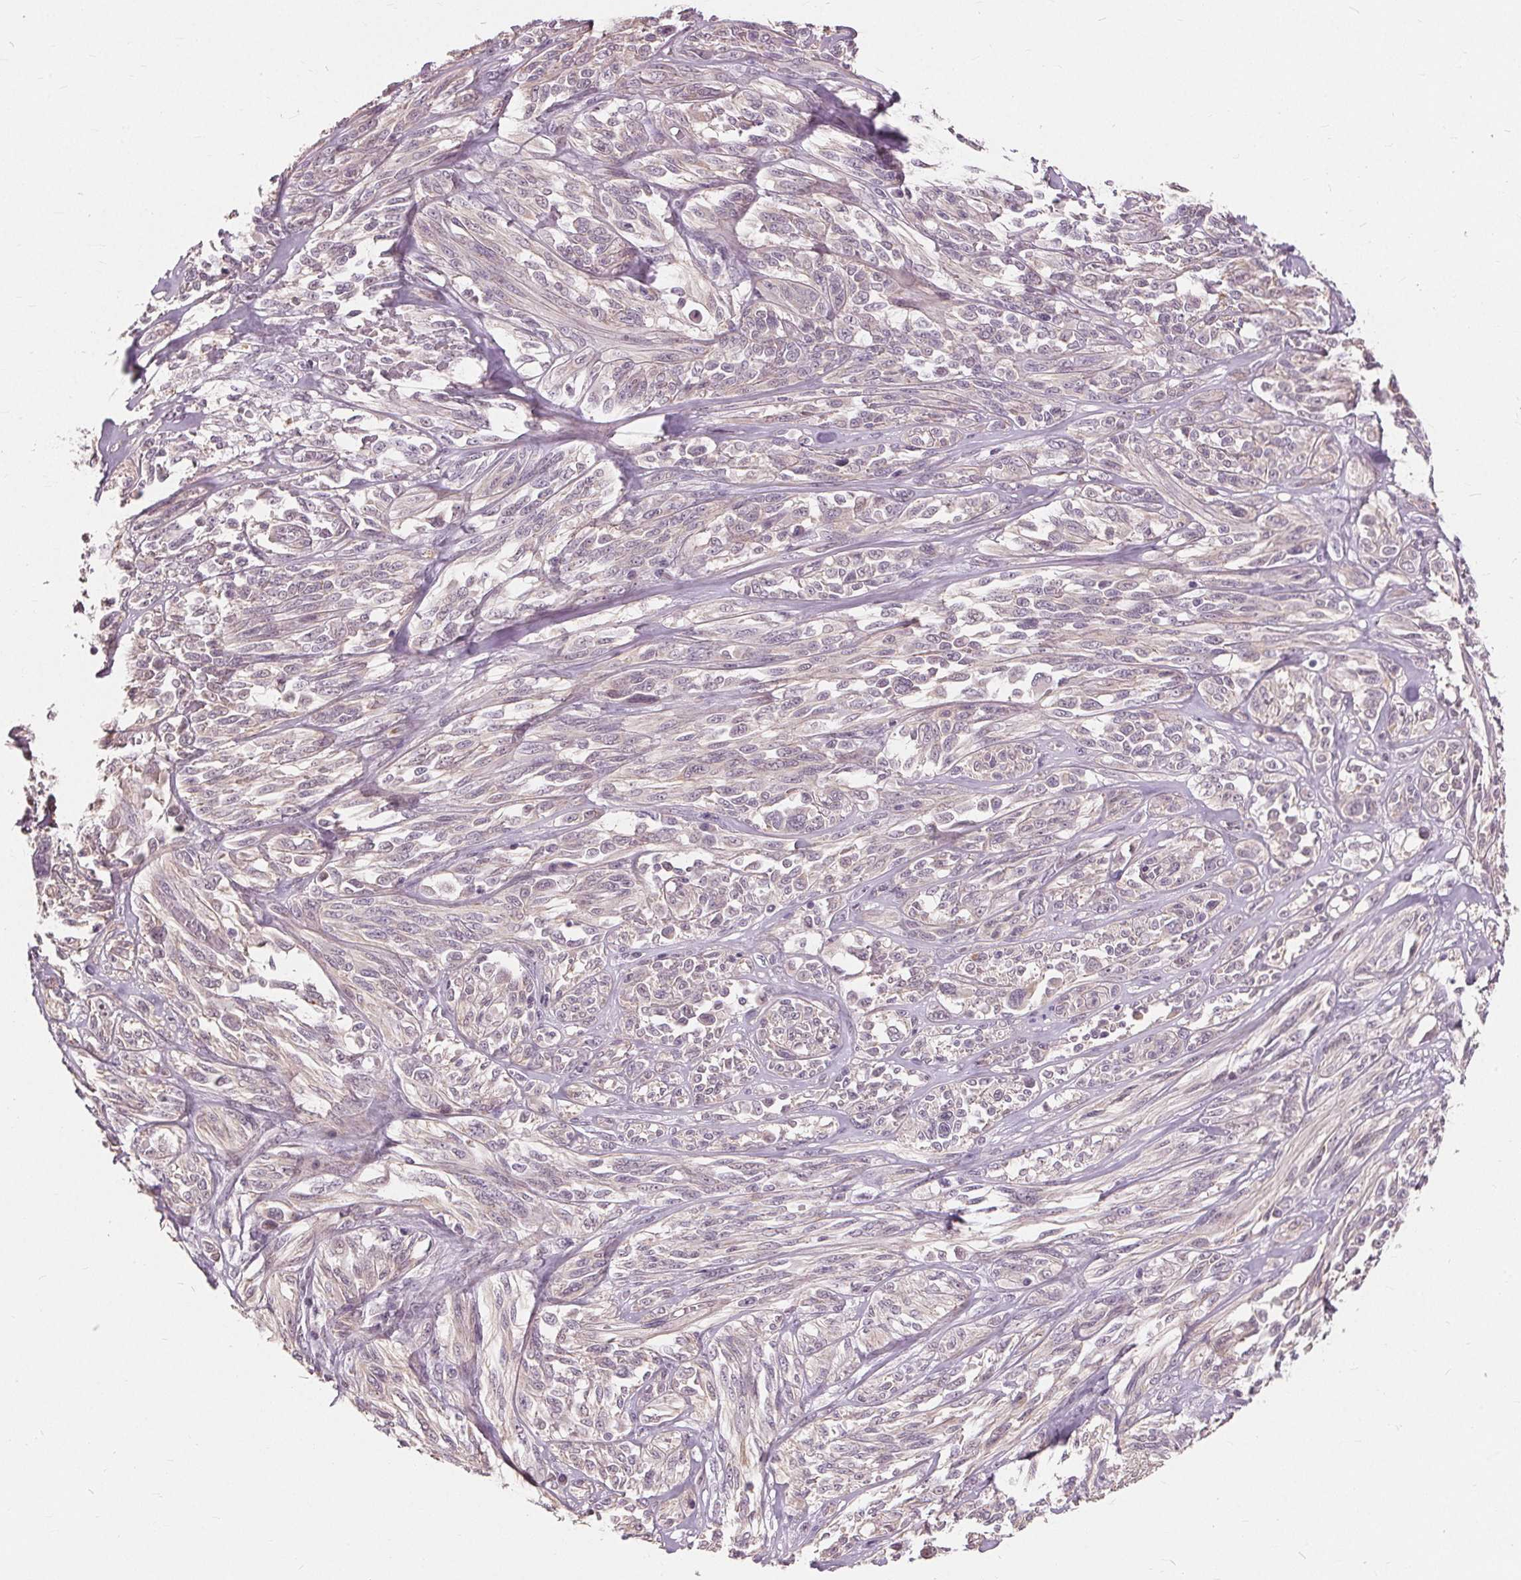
{"staining": {"intensity": "negative", "quantity": "none", "location": "none"}, "tissue": "melanoma", "cell_type": "Tumor cells", "image_type": "cancer", "snomed": [{"axis": "morphology", "description": "Malignant melanoma, NOS"}, {"axis": "topography", "description": "Skin"}], "caption": "Immunohistochemical staining of malignant melanoma displays no significant positivity in tumor cells.", "gene": "SIGLEC6", "patient": {"sex": "female", "age": 91}}